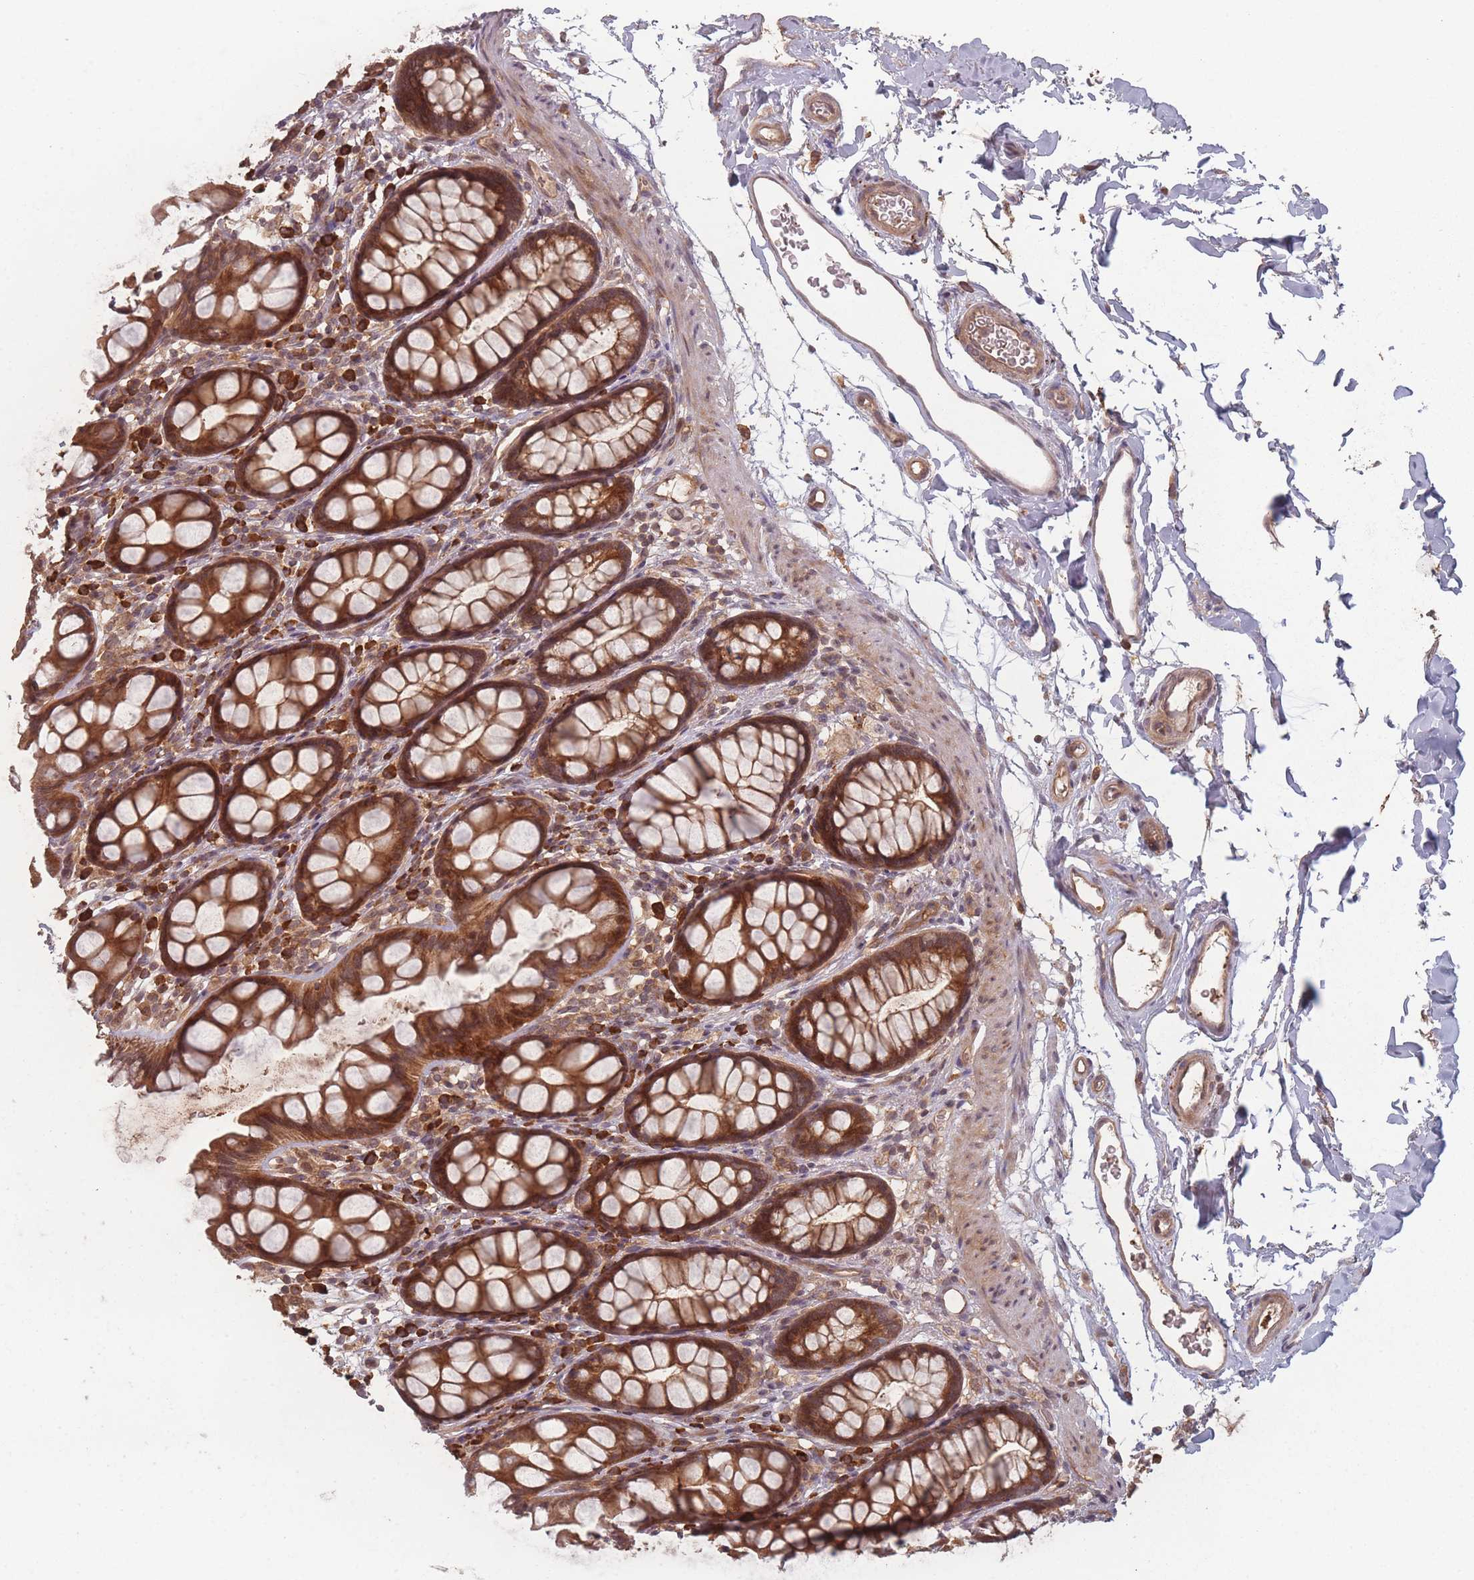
{"staining": {"intensity": "strong", "quantity": ">75%", "location": "cytoplasmic/membranous"}, "tissue": "rectum", "cell_type": "Glandular cells", "image_type": "normal", "snomed": [{"axis": "morphology", "description": "Normal tissue, NOS"}, {"axis": "topography", "description": "Rectum"}], "caption": "An IHC micrograph of unremarkable tissue is shown. Protein staining in brown labels strong cytoplasmic/membranous positivity in rectum within glandular cells. (Brightfield microscopy of DAB IHC at high magnification).", "gene": "HAGH", "patient": {"sex": "female", "age": 65}}